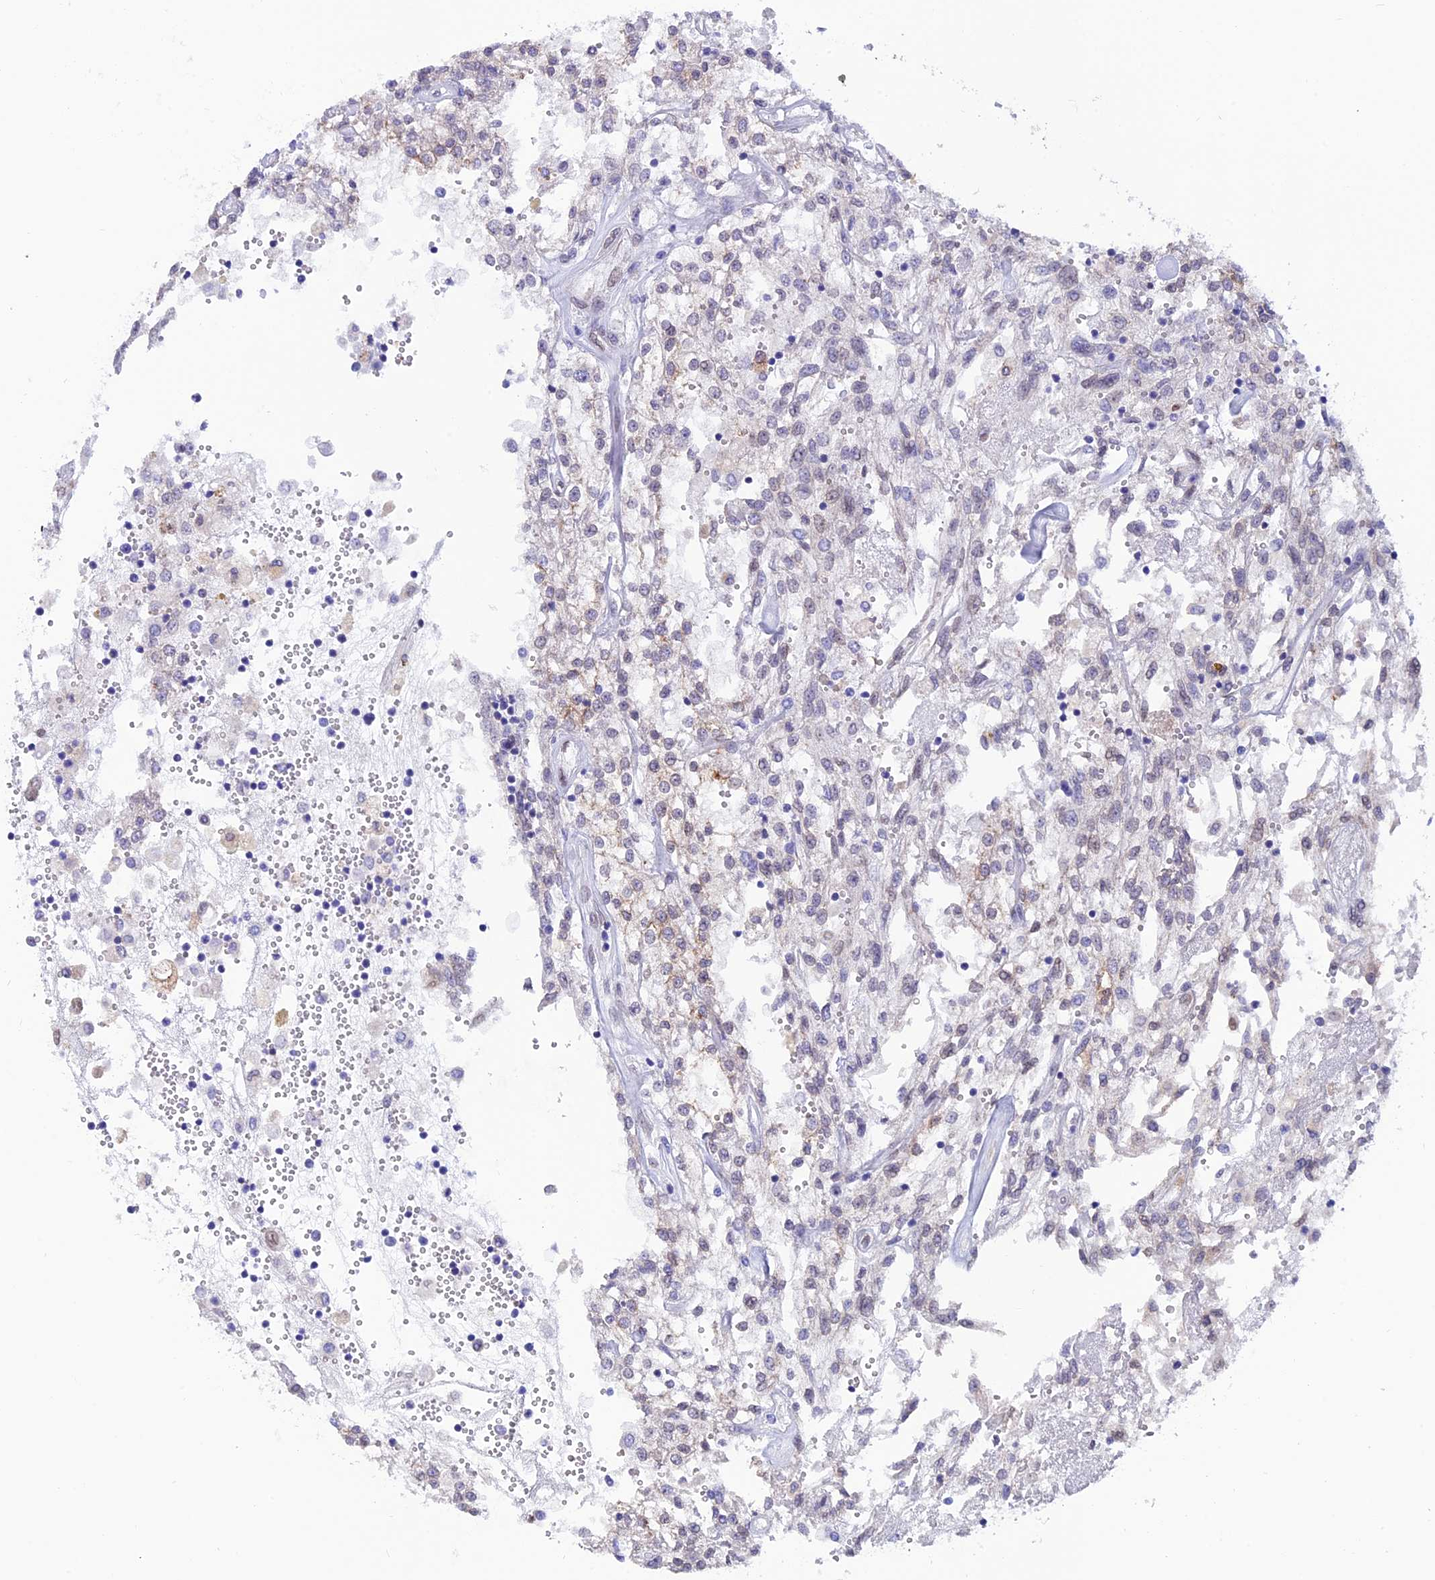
{"staining": {"intensity": "weak", "quantity": "25%-75%", "location": "nuclear"}, "tissue": "renal cancer", "cell_type": "Tumor cells", "image_type": "cancer", "snomed": [{"axis": "morphology", "description": "Adenocarcinoma, NOS"}, {"axis": "topography", "description": "Kidney"}], "caption": "Protein expression analysis of renal cancer displays weak nuclear staining in about 25%-75% of tumor cells. The protein of interest is stained brown, and the nuclei are stained in blue (DAB (3,3'-diaminobenzidine) IHC with brightfield microscopy, high magnification).", "gene": "TMPRSS7", "patient": {"sex": "female", "age": 52}}